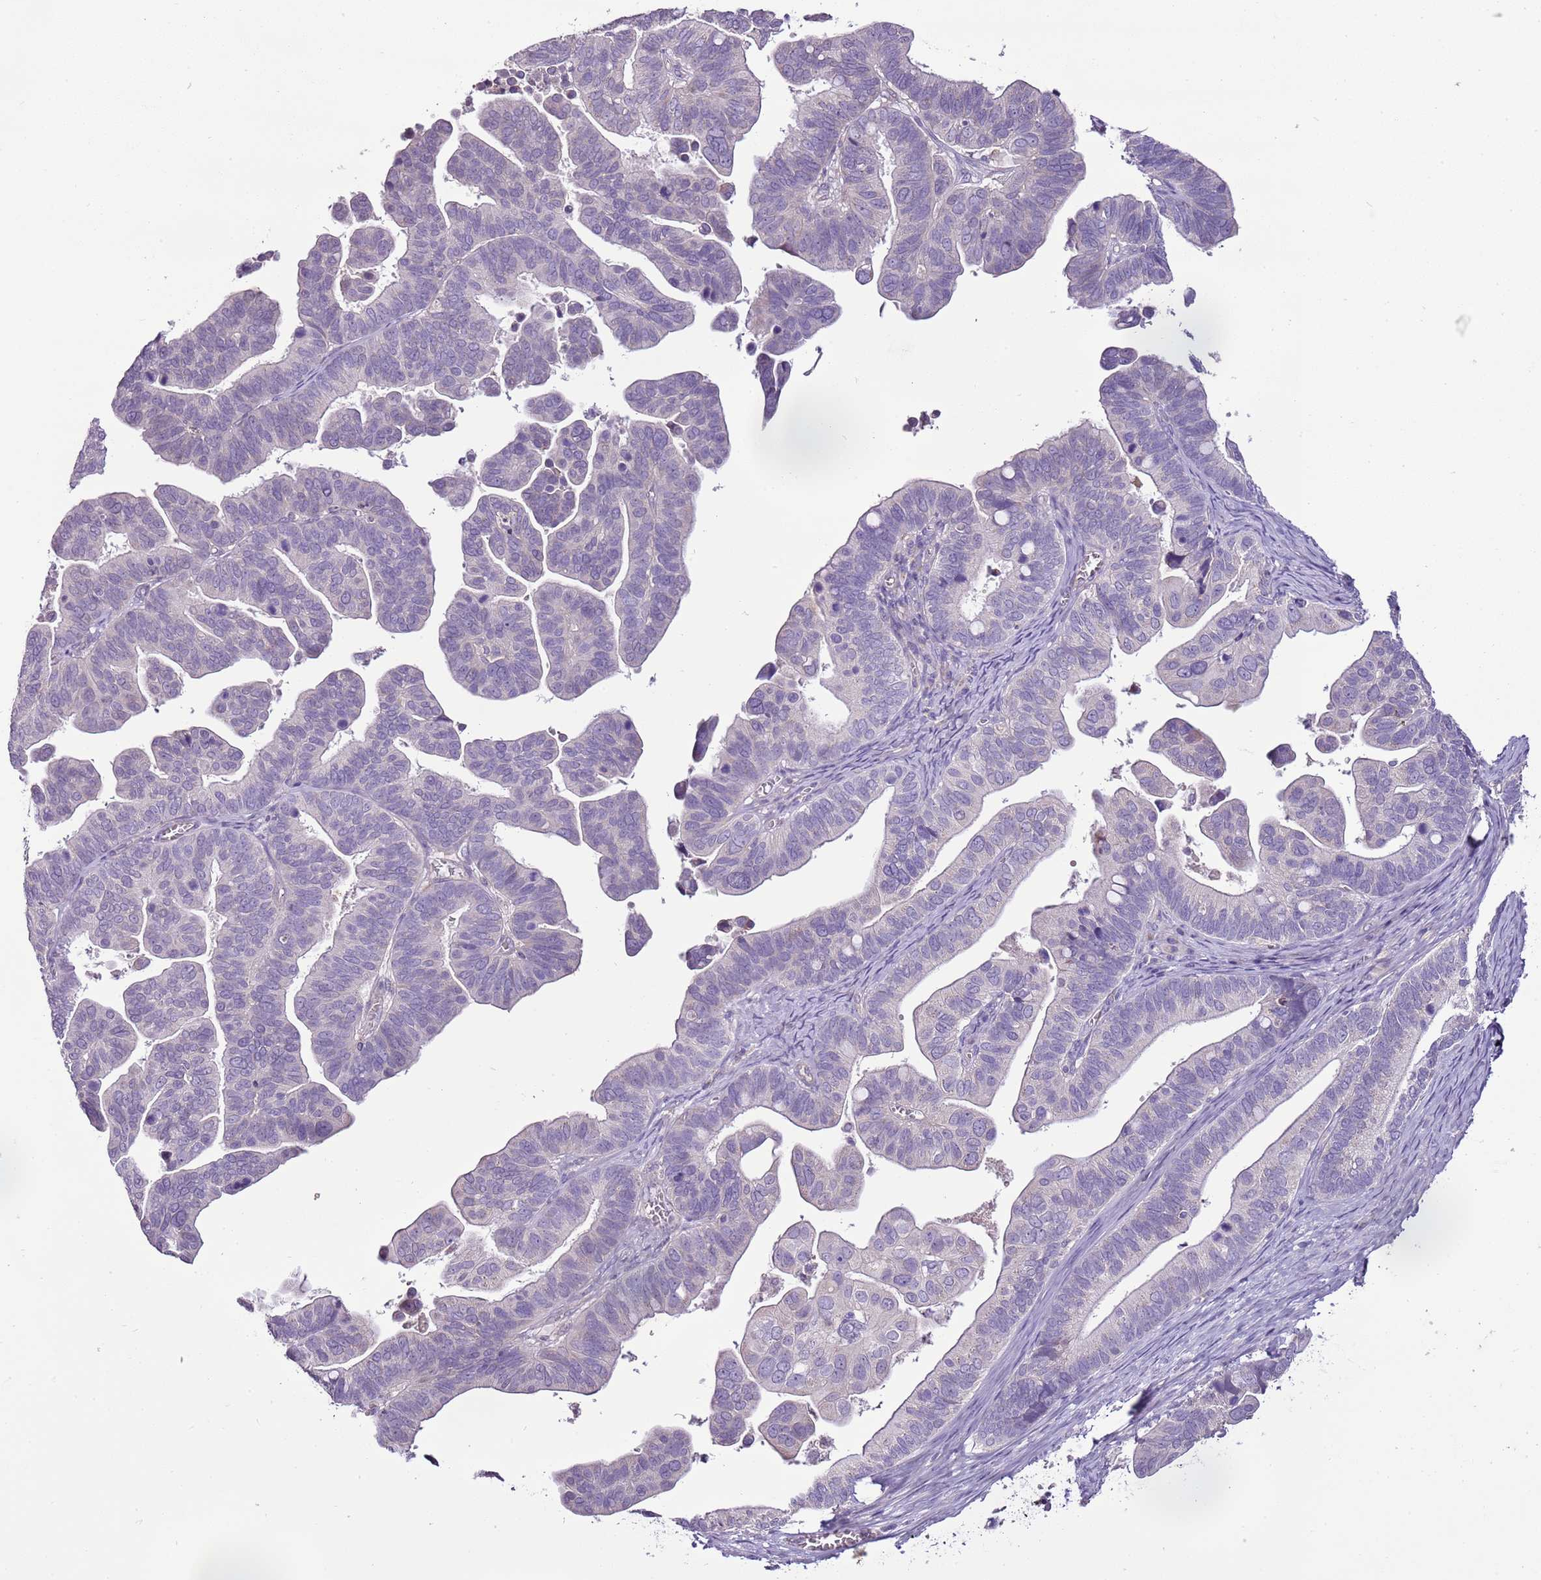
{"staining": {"intensity": "negative", "quantity": "none", "location": "none"}, "tissue": "ovarian cancer", "cell_type": "Tumor cells", "image_type": "cancer", "snomed": [{"axis": "morphology", "description": "Cystadenocarcinoma, serous, NOS"}, {"axis": "topography", "description": "Ovary"}], "caption": "Tumor cells are negative for protein expression in human ovarian cancer (serous cystadenocarcinoma). (DAB (3,3'-diaminobenzidine) immunohistochemistry (IHC) visualized using brightfield microscopy, high magnification).", "gene": "CMKLR1", "patient": {"sex": "female", "age": 56}}